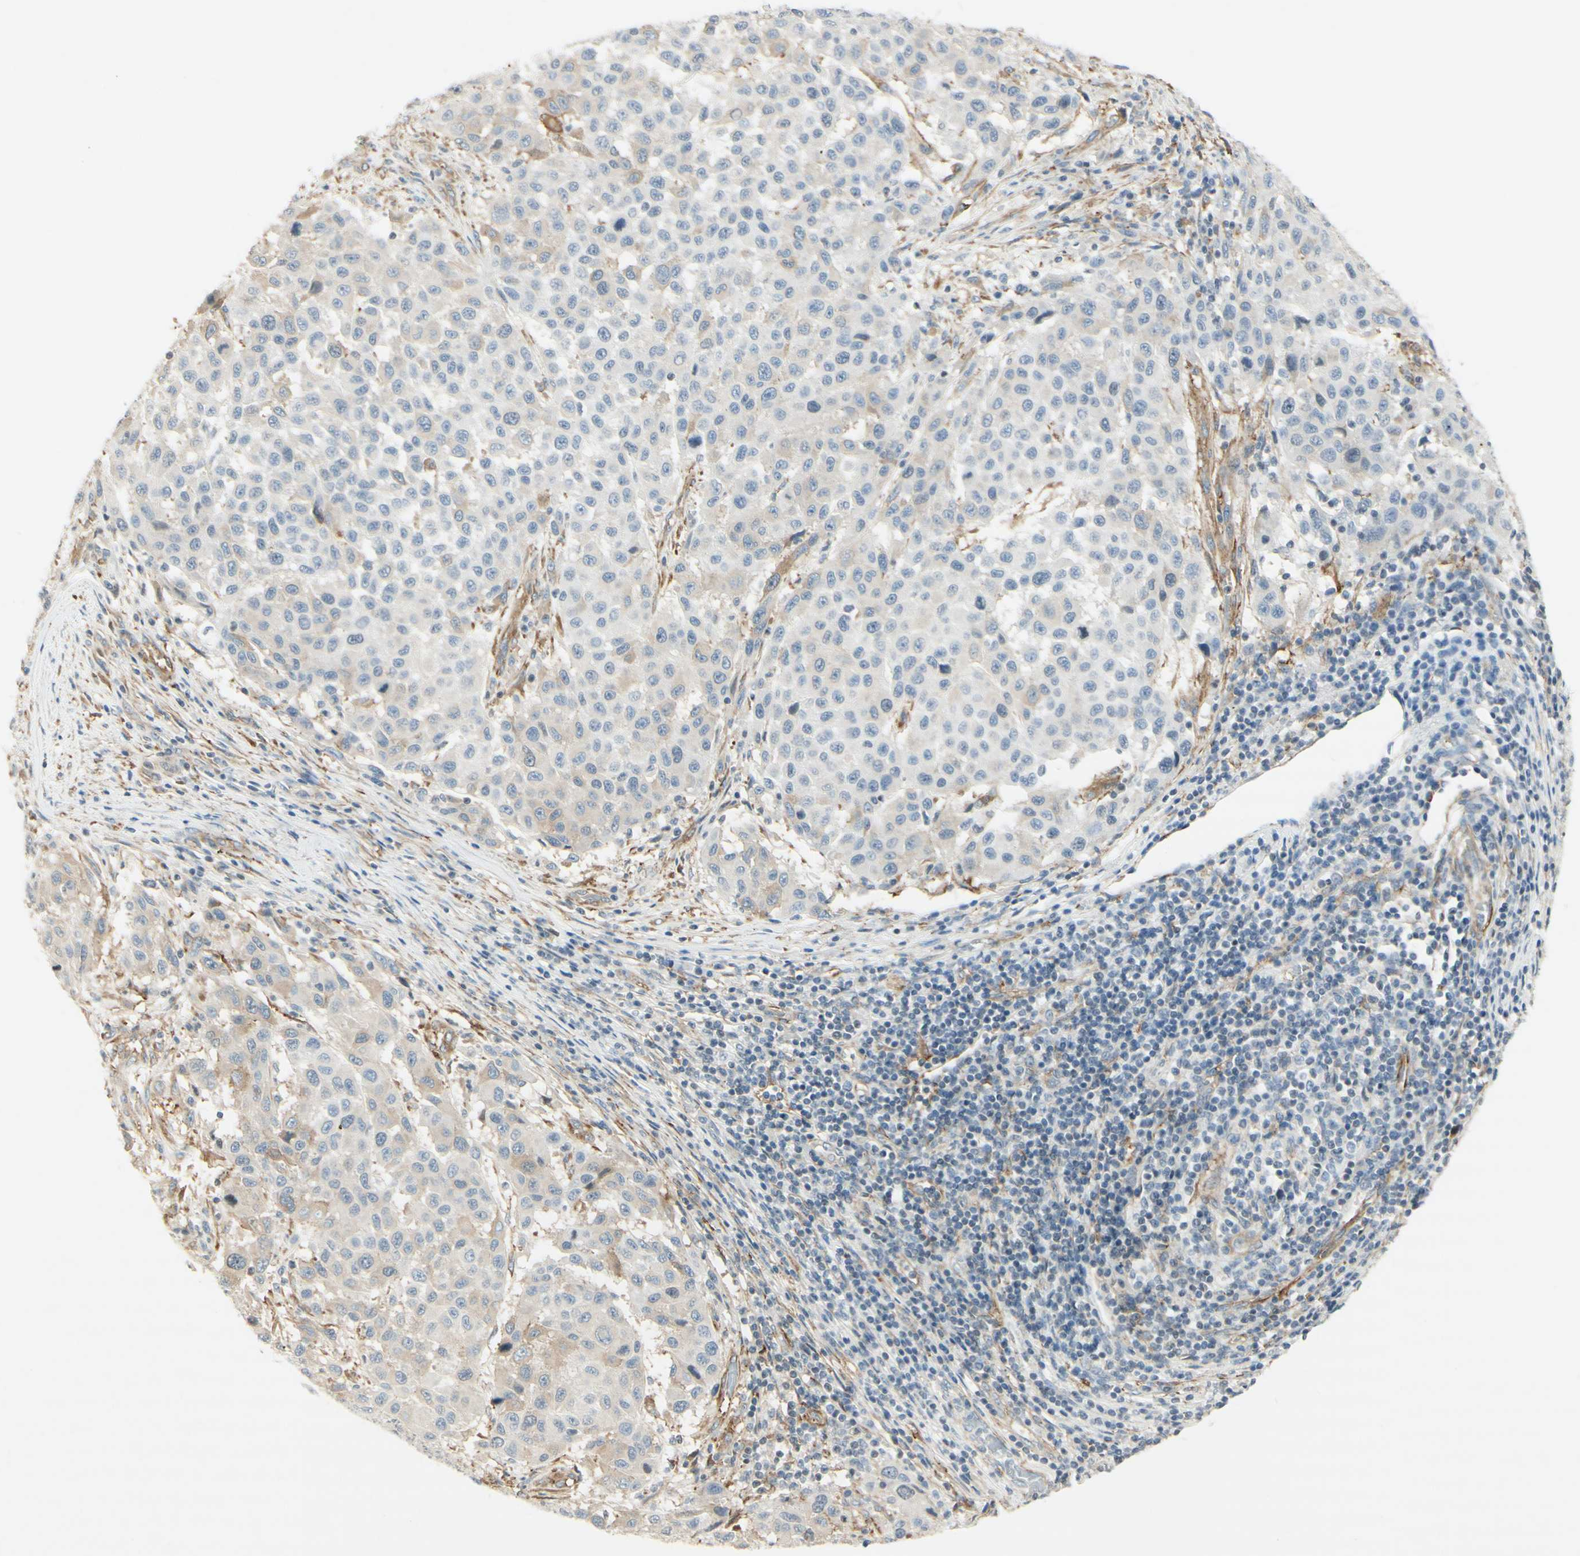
{"staining": {"intensity": "weak", "quantity": "<25%", "location": "cytoplasmic/membranous"}, "tissue": "melanoma", "cell_type": "Tumor cells", "image_type": "cancer", "snomed": [{"axis": "morphology", "description": "Malignant melanoma, Metastatic site"}, {"axis": "topography", "description": "Lymph node"}], "caption": "IHC of malignant melanoma (metastatic site) demonstrates no staining in tumor cells.", "gene": "MAP1B", "patient": {"sex": "male", "age": 61}}